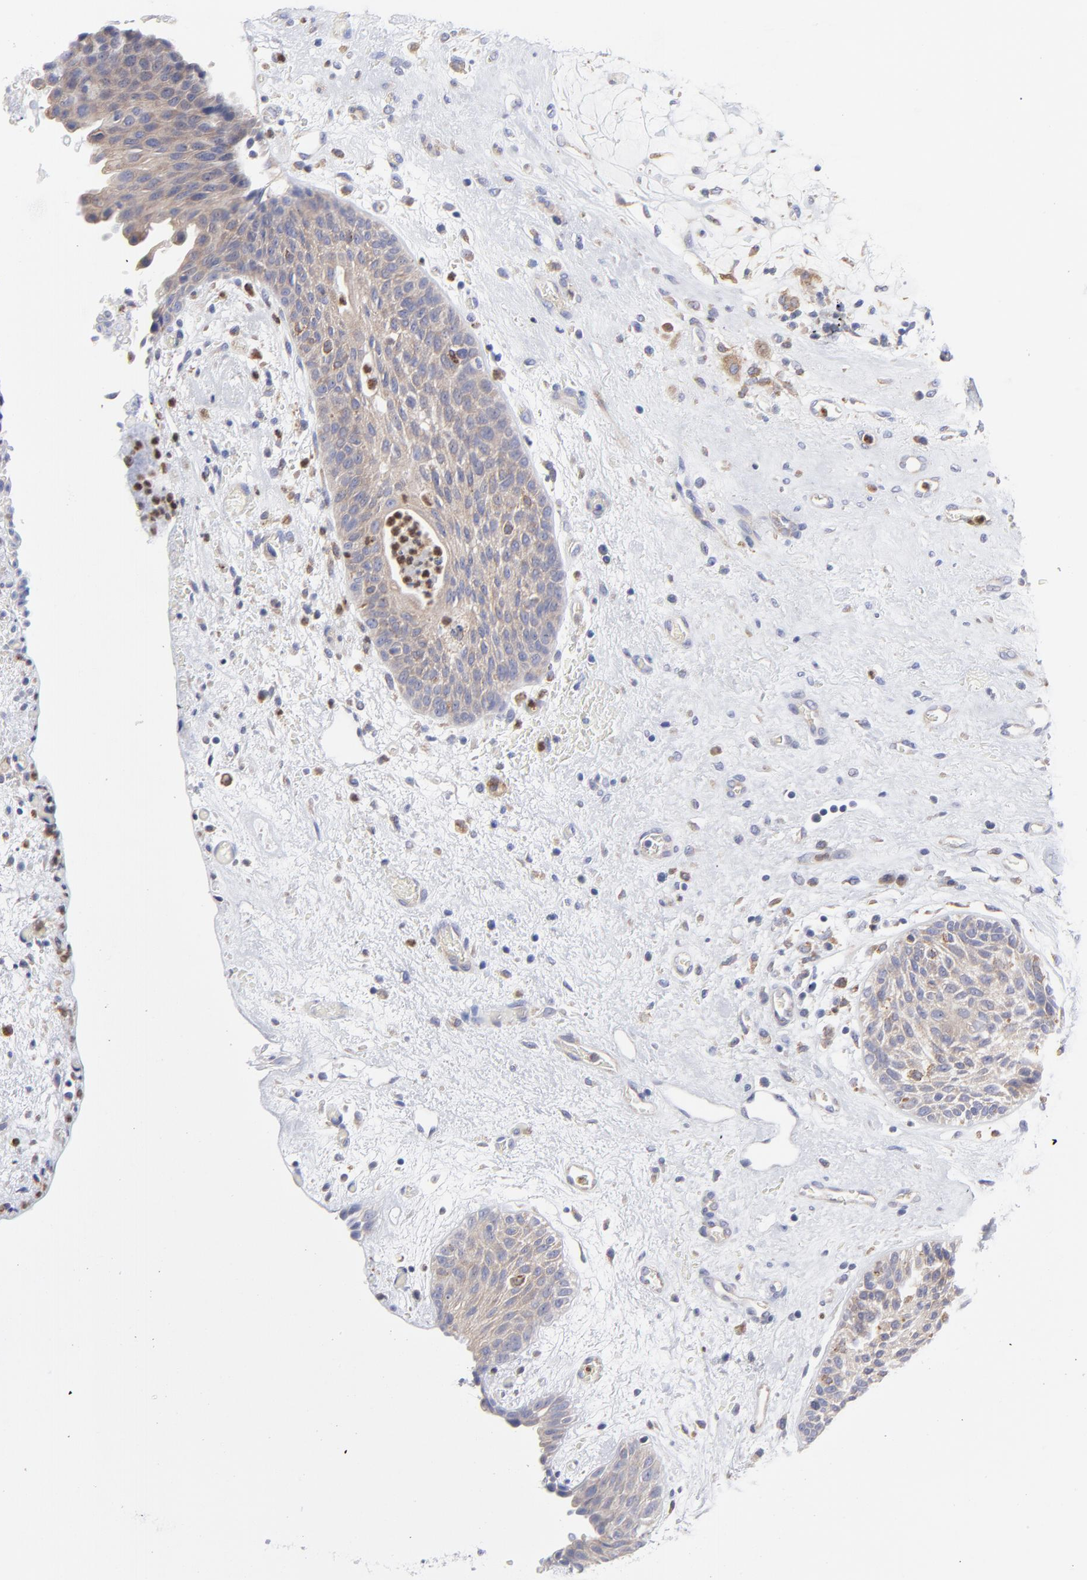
{"staining": {"intensity": "weak", "quantity": ">75%", "location": "cytoplasmic/membranous"}, "tissue": "urinary bladder", "cell_type": "Urothelial cells", "image_type": "normal", "snomed": [{"axis": "morphology", "description": "Normal tissue, NOS"}, {"axis": "topography", "description": "Urinary bladder"}], "caption": "Immunohistochemistry of benign urinary bladder exhibits low levels of weak cytoplasmic/membranous expression in about >75% of urothelial cells.", "gene": "MOSPD2", "patient": {"sex": "male", "age": 48}}